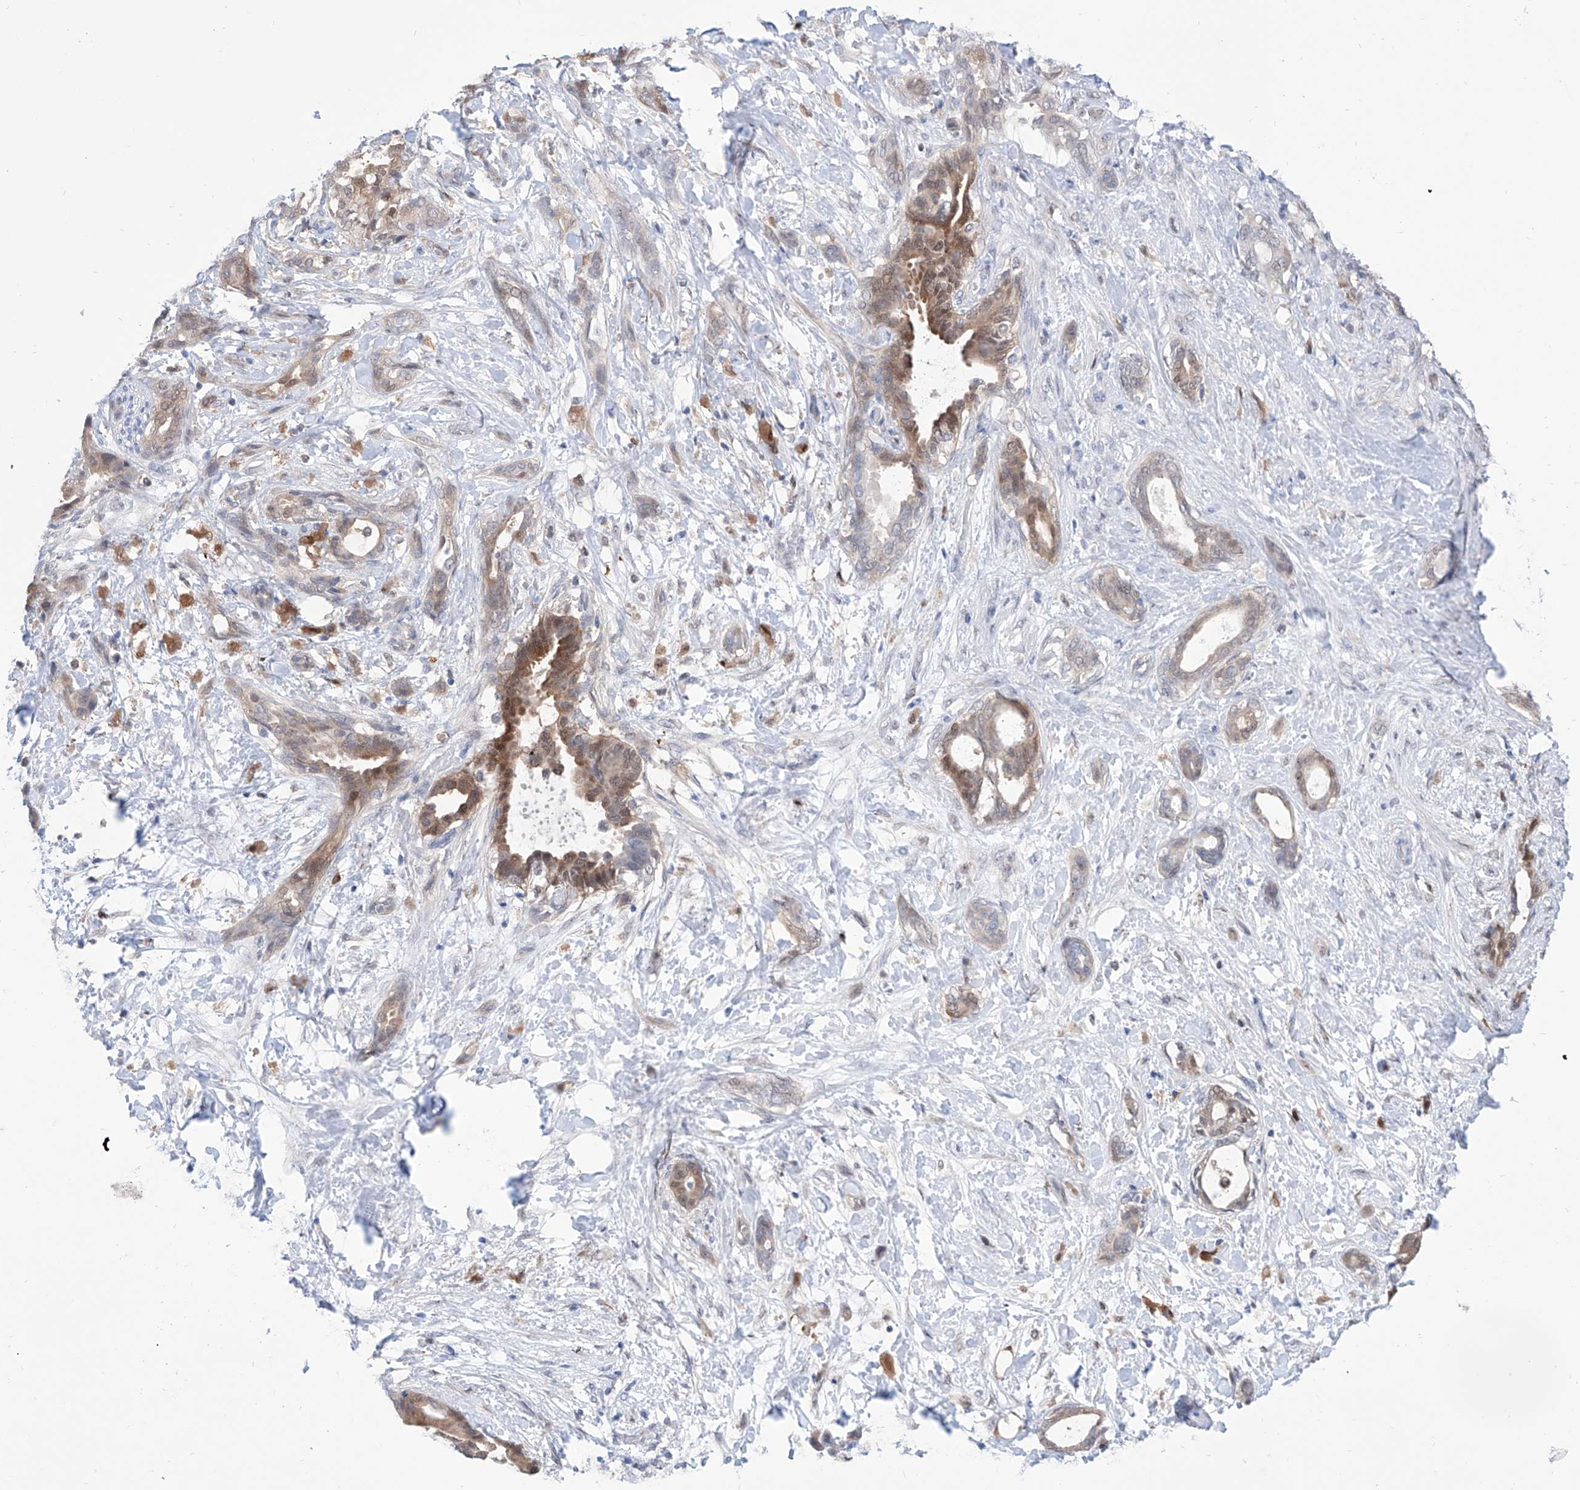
{"staining": {"intensity": "moderate", "quantity": "25%-75%", "location": "cytoplasmic/membranous,nuclear"}, "tissue": "pancreatic cancer", "cell_type": "Tumor cells", "image_type": "cancer", "snomed": [{"axis": "morphology", "description": "Normal tissue, NOS"}, {"axis": "morphology", "description": "Adenocarcinoma, NOS"}, {"axis": "topography", "description": "Pancreas"}, {"axis": "topography", "description": "Peripheral nerve tissue"}], "caption": "This is an image of immunohistochemistry staining of pancreatic cancer (adenocarcinoma), which shows moderate positivity in the cytoplasmic/membranous and nuclear of tumor cells.", "gene": "PDXK", "patient": {"sex": "female", "age": 63}}